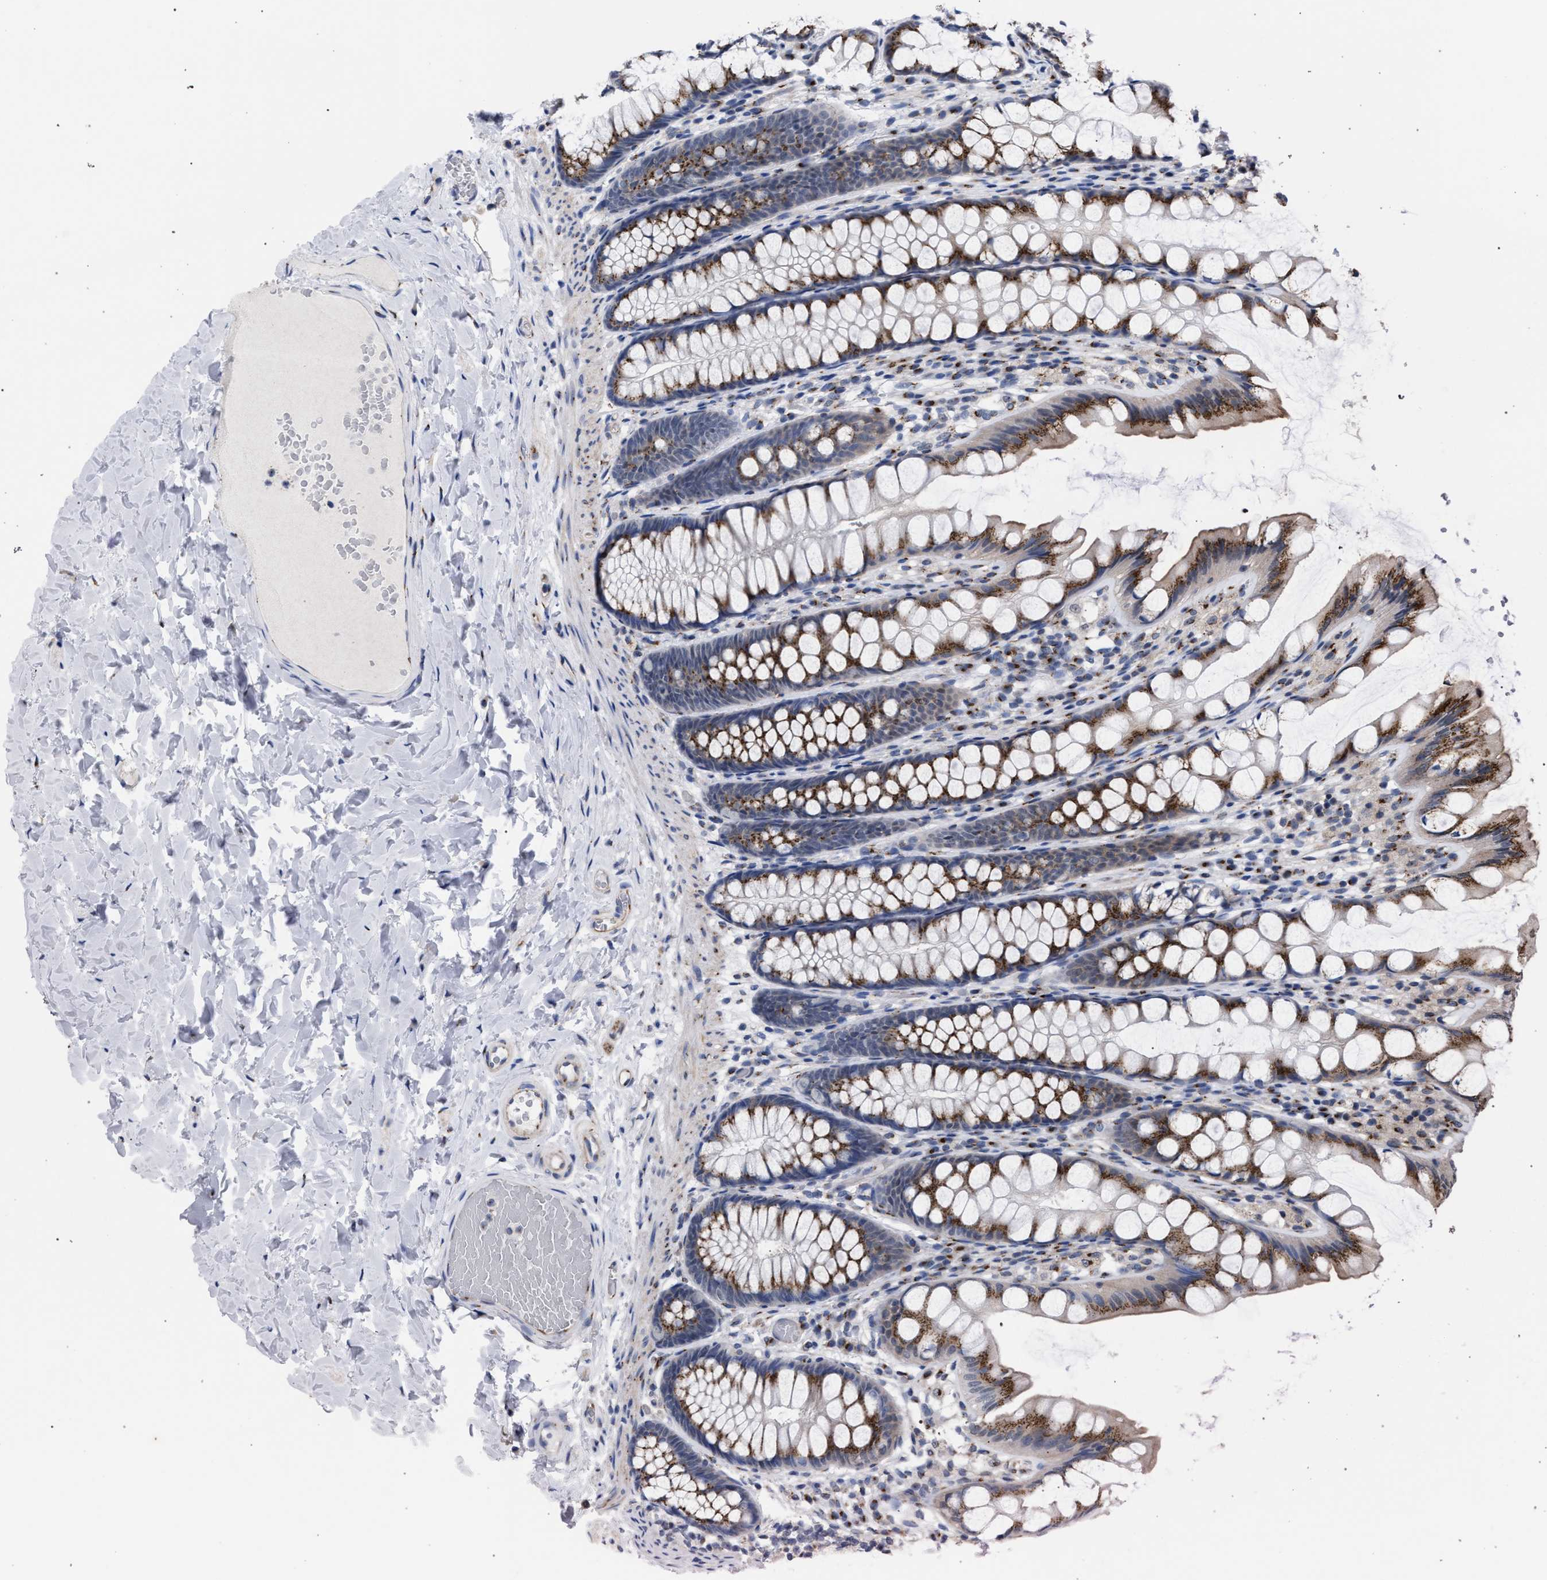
{"staining": {"intensity": "weak", "quantity": ">75%", "location": "cytoplasmic/membranous"}, "tissue": "colon", "cell_type": "Endothelial cells", "image_type": "normal", "snomed": [{"axis": "morphology", "description": "Normal tissue, NOS"}, {"axis": "topography", "description": "Colon"}], "caption": "Colon stained for a protein reveals weak cytoplasmic/membranous positivity in endothelial cells. Immunohistochemistry (ihc) stains the protein in brown and the nuclei are stained blue.", "gene": "GOLGA2", "patient": {"sex": "male", "age": 47}}